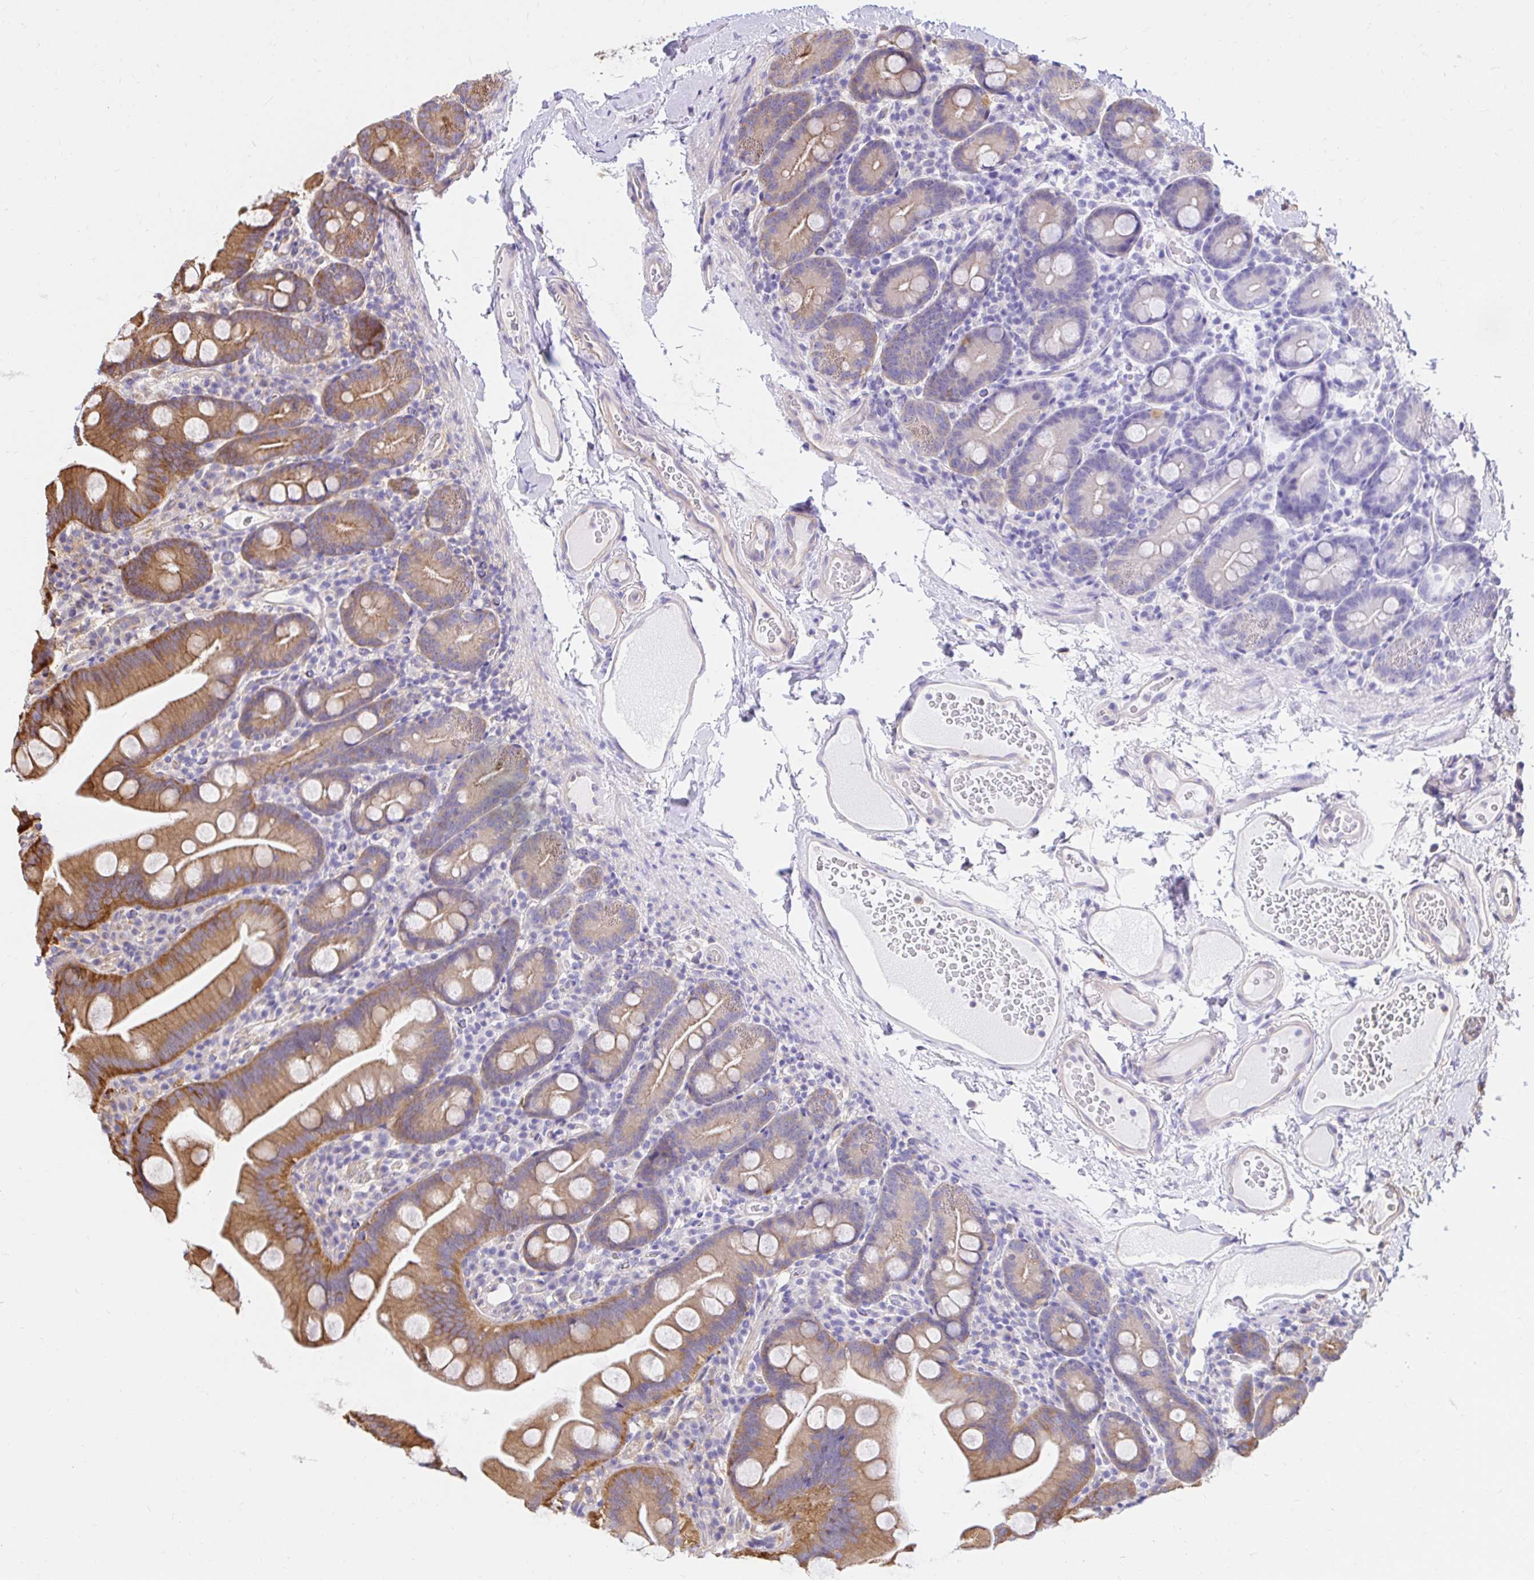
{"staining": {"intensity": "moderate", "quantity": "25%-75%", "location": "cytoplasmic/membranous"}, "tissue": "small intestine", "cell_type": "Glandular cells", "image_type": "normal", "snomed": [{"axis": "morphology", "description": "Normal tissue, NOS"}, {"axis": "topography", "description": "Small intestine"}], "caption": "Immunohistochemistry (IHC) of normal human small intestine displays medium levels of moderate cytoplasmic/membranous positivity in about 25%-75% of glandular cells. (Stains: DAB in brown, nuclei in blue, Microscopy: brightfield microscopy at high magnification).", "gene": "ABCB10", "patient": {"sex": "female", "age": 68}}